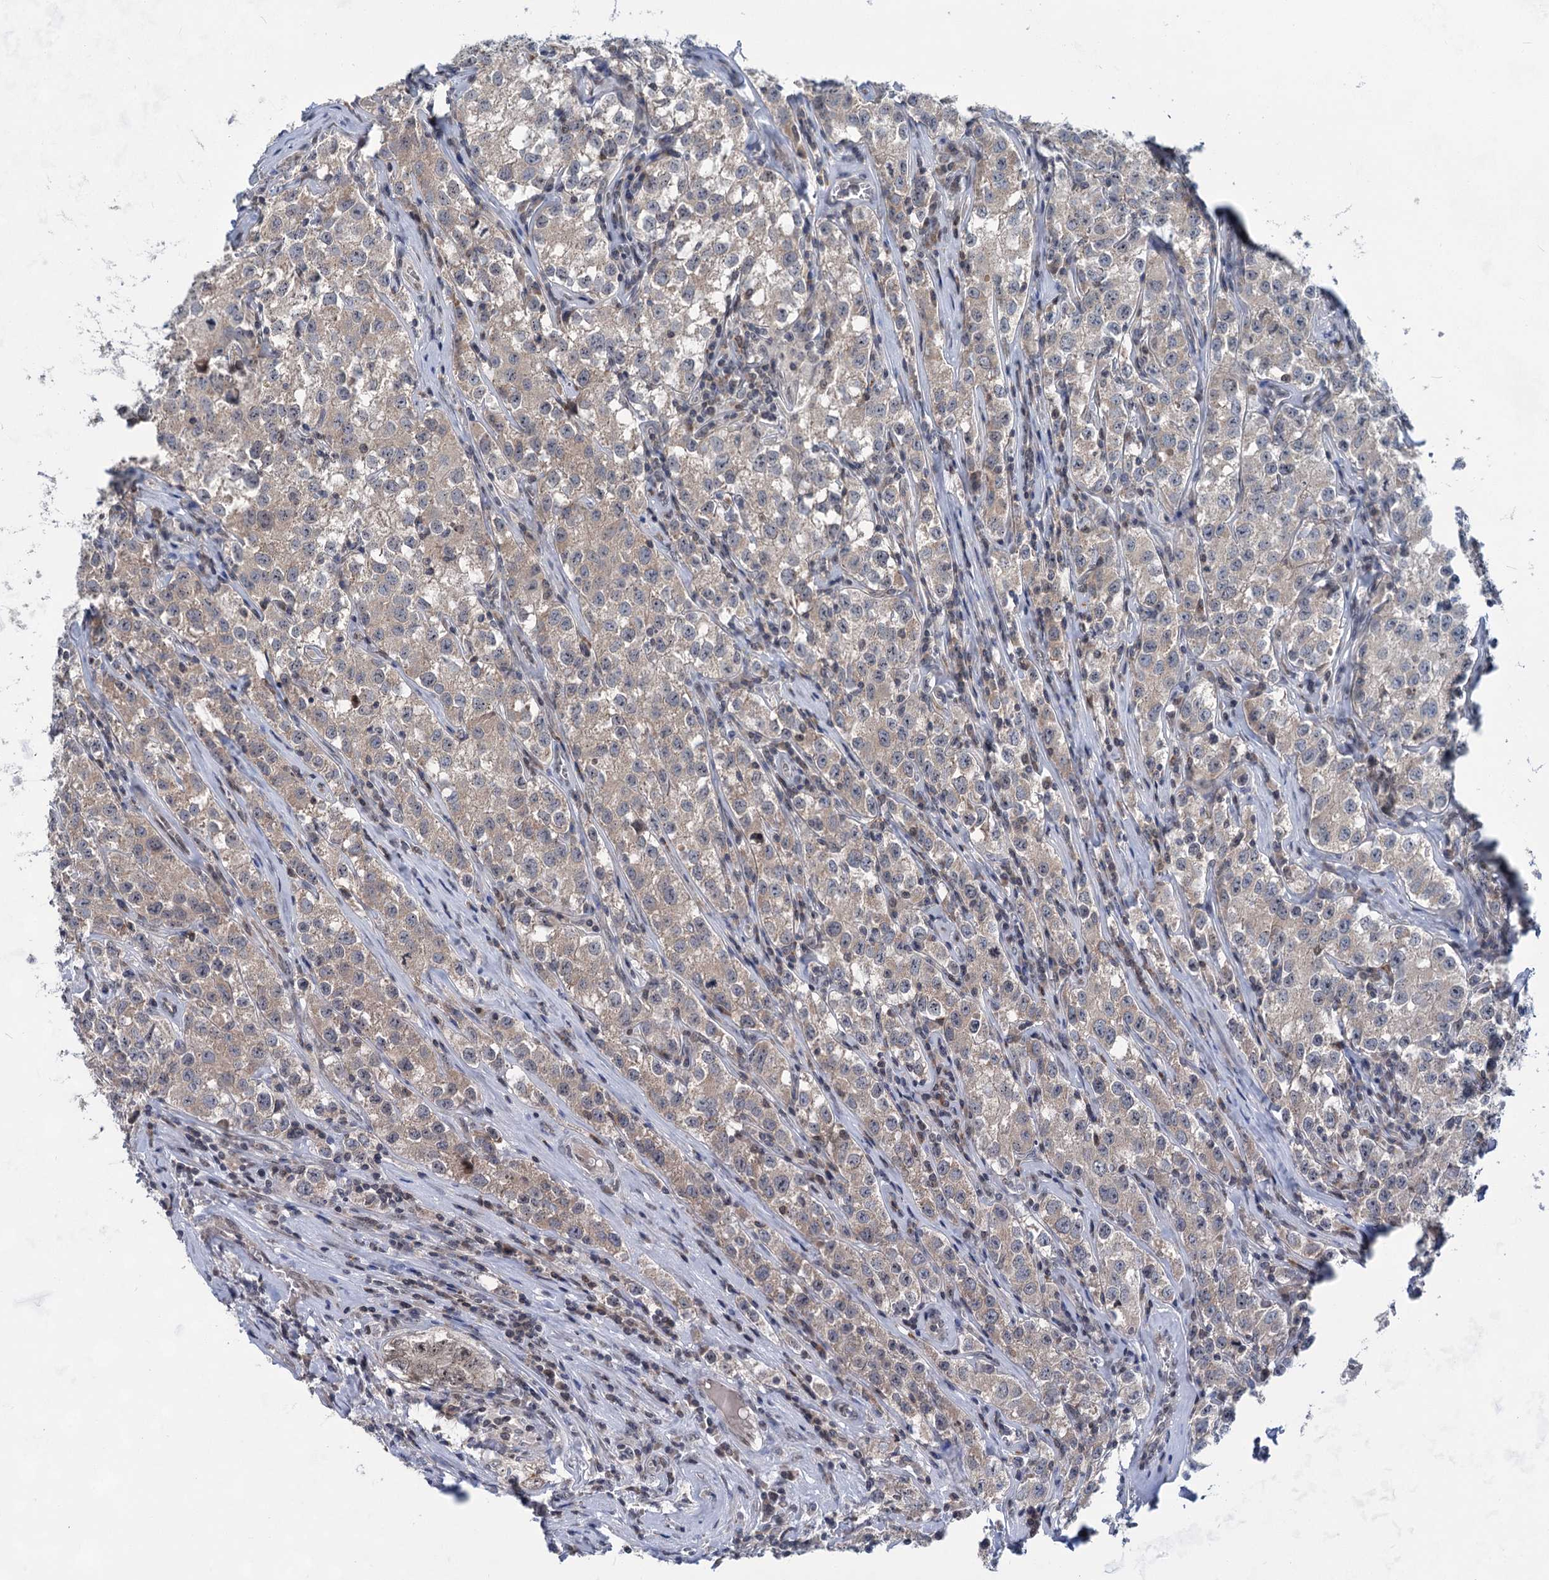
{"staining": {"intensity": "moderate", "quantity": "25%-75%", "location": "cytoplasmic/membranous"}, "tissue": "testis cancer", "cell_type": "Tumor cells", "image_type": "cancer", "snomed": [{"axis": "morphology", "description": "Seminoma, NOS"}, {"axis": "morphology", "description": "Carcinoma, Embryonal, NOS"}, {"axis": "topography", "description": "Testis"}], "caption": "The photomicrograph shows a brown stain indicating the presence of a protein in the cytoplasmic/membranous of tumor cells in testis cancer. (brown staining indicates protein expression, while blue staining denotes nuclei).", "gene": "TTC17", "patient": {"sex": "male", "age": 43}}